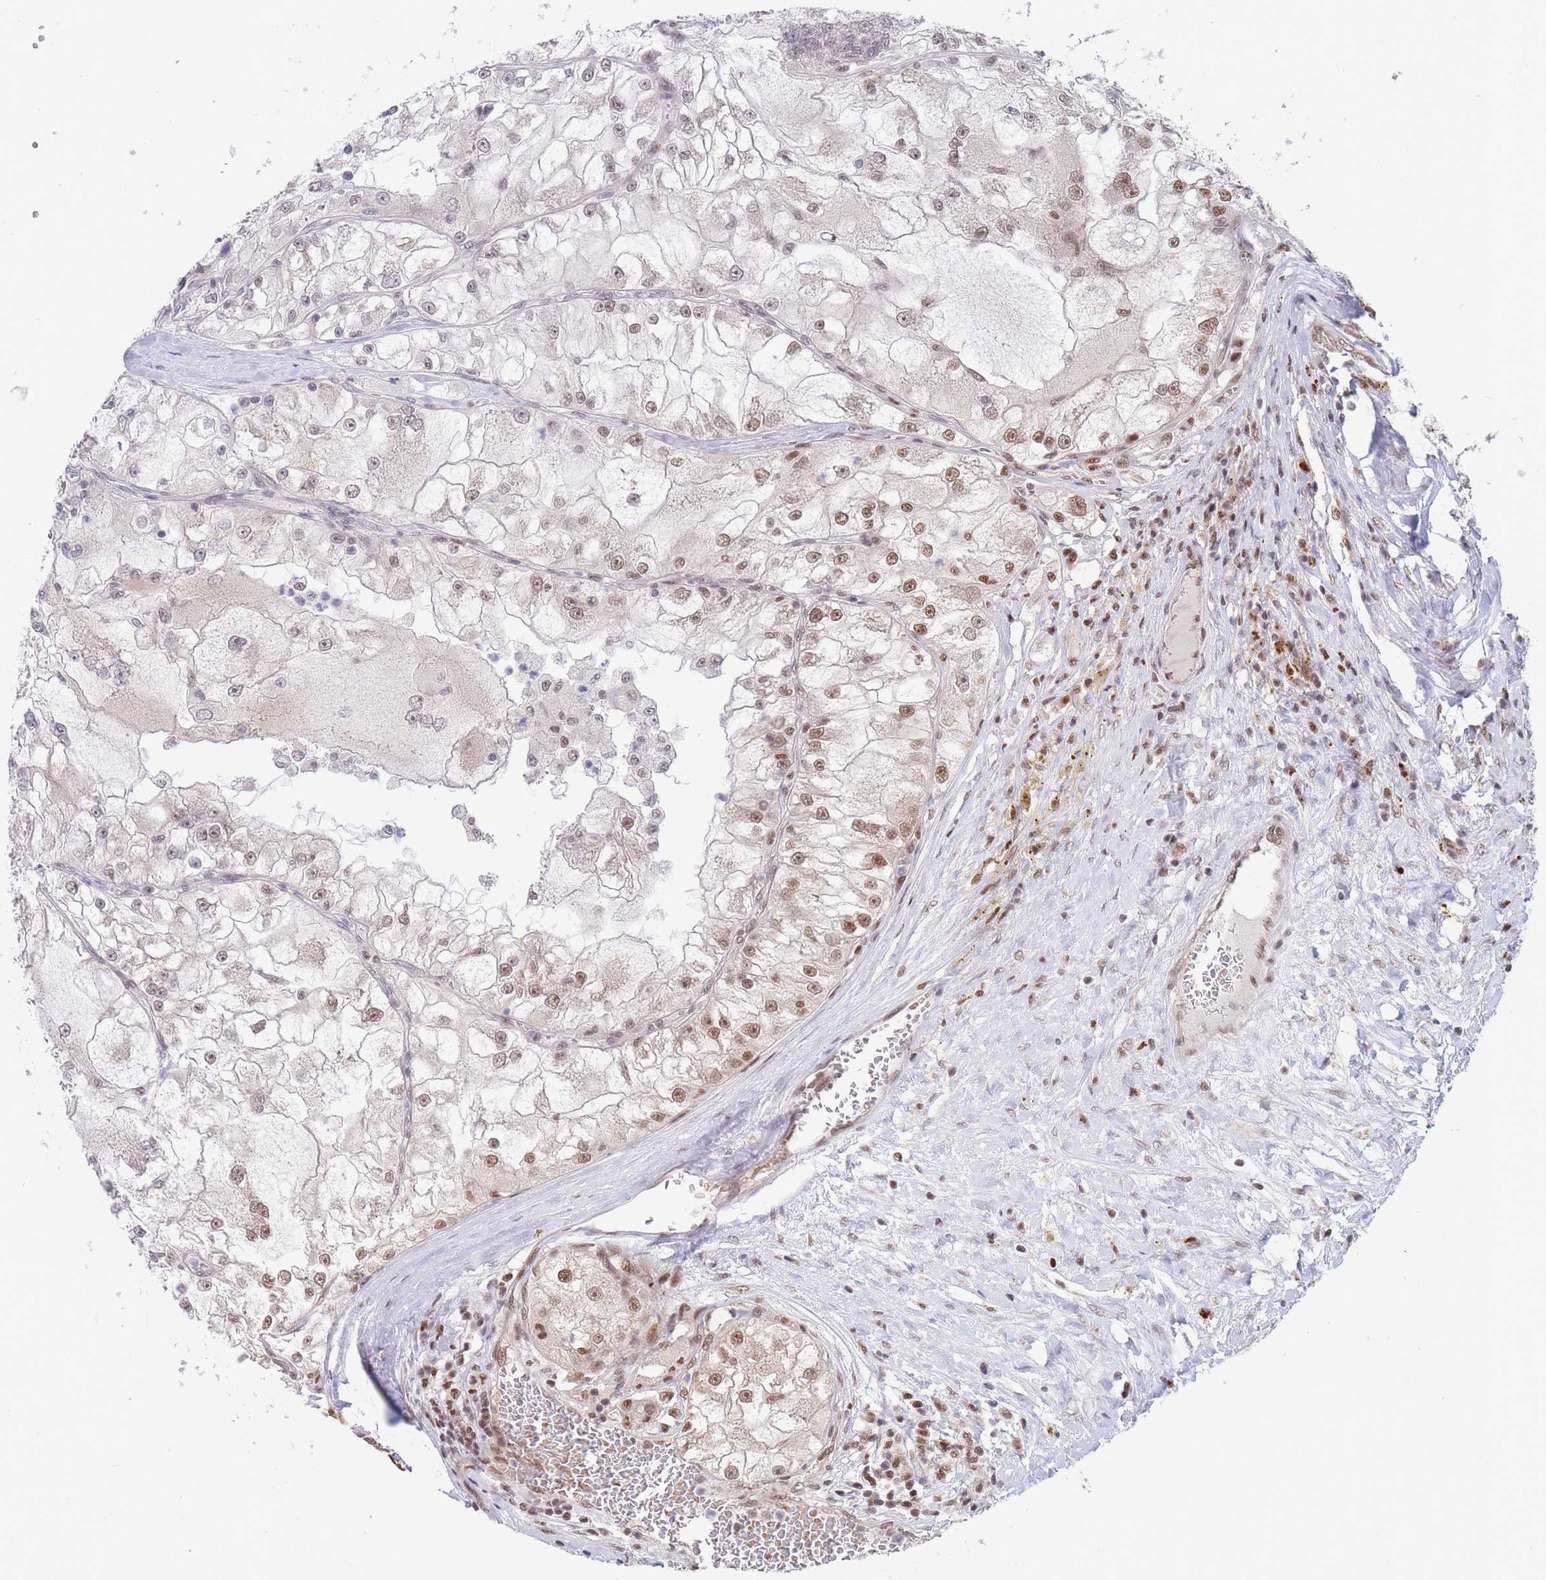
{"staining": {"intensity": "moderate", "quantity": "<25%", "location": "nuclear"}, "tissue": "renal cancer", "cell_type": "Tumor cells", "image_type": "cancer", "snomed": [{"axis": "morphology", "description": "Adenocarcinoma, NOS"}, {"axis": "topography", "description": "Kidney"}], "caption": "An immunohistochemistry (IHC) micrograph of tumor tissue is shown. Protein staining in brown highlights moderate nuclear positivity in renal cancer (adenocarcinoma) within tumor cells.", "gene": "SMAD9", "patient": {"sex": "female", "age": 72}}